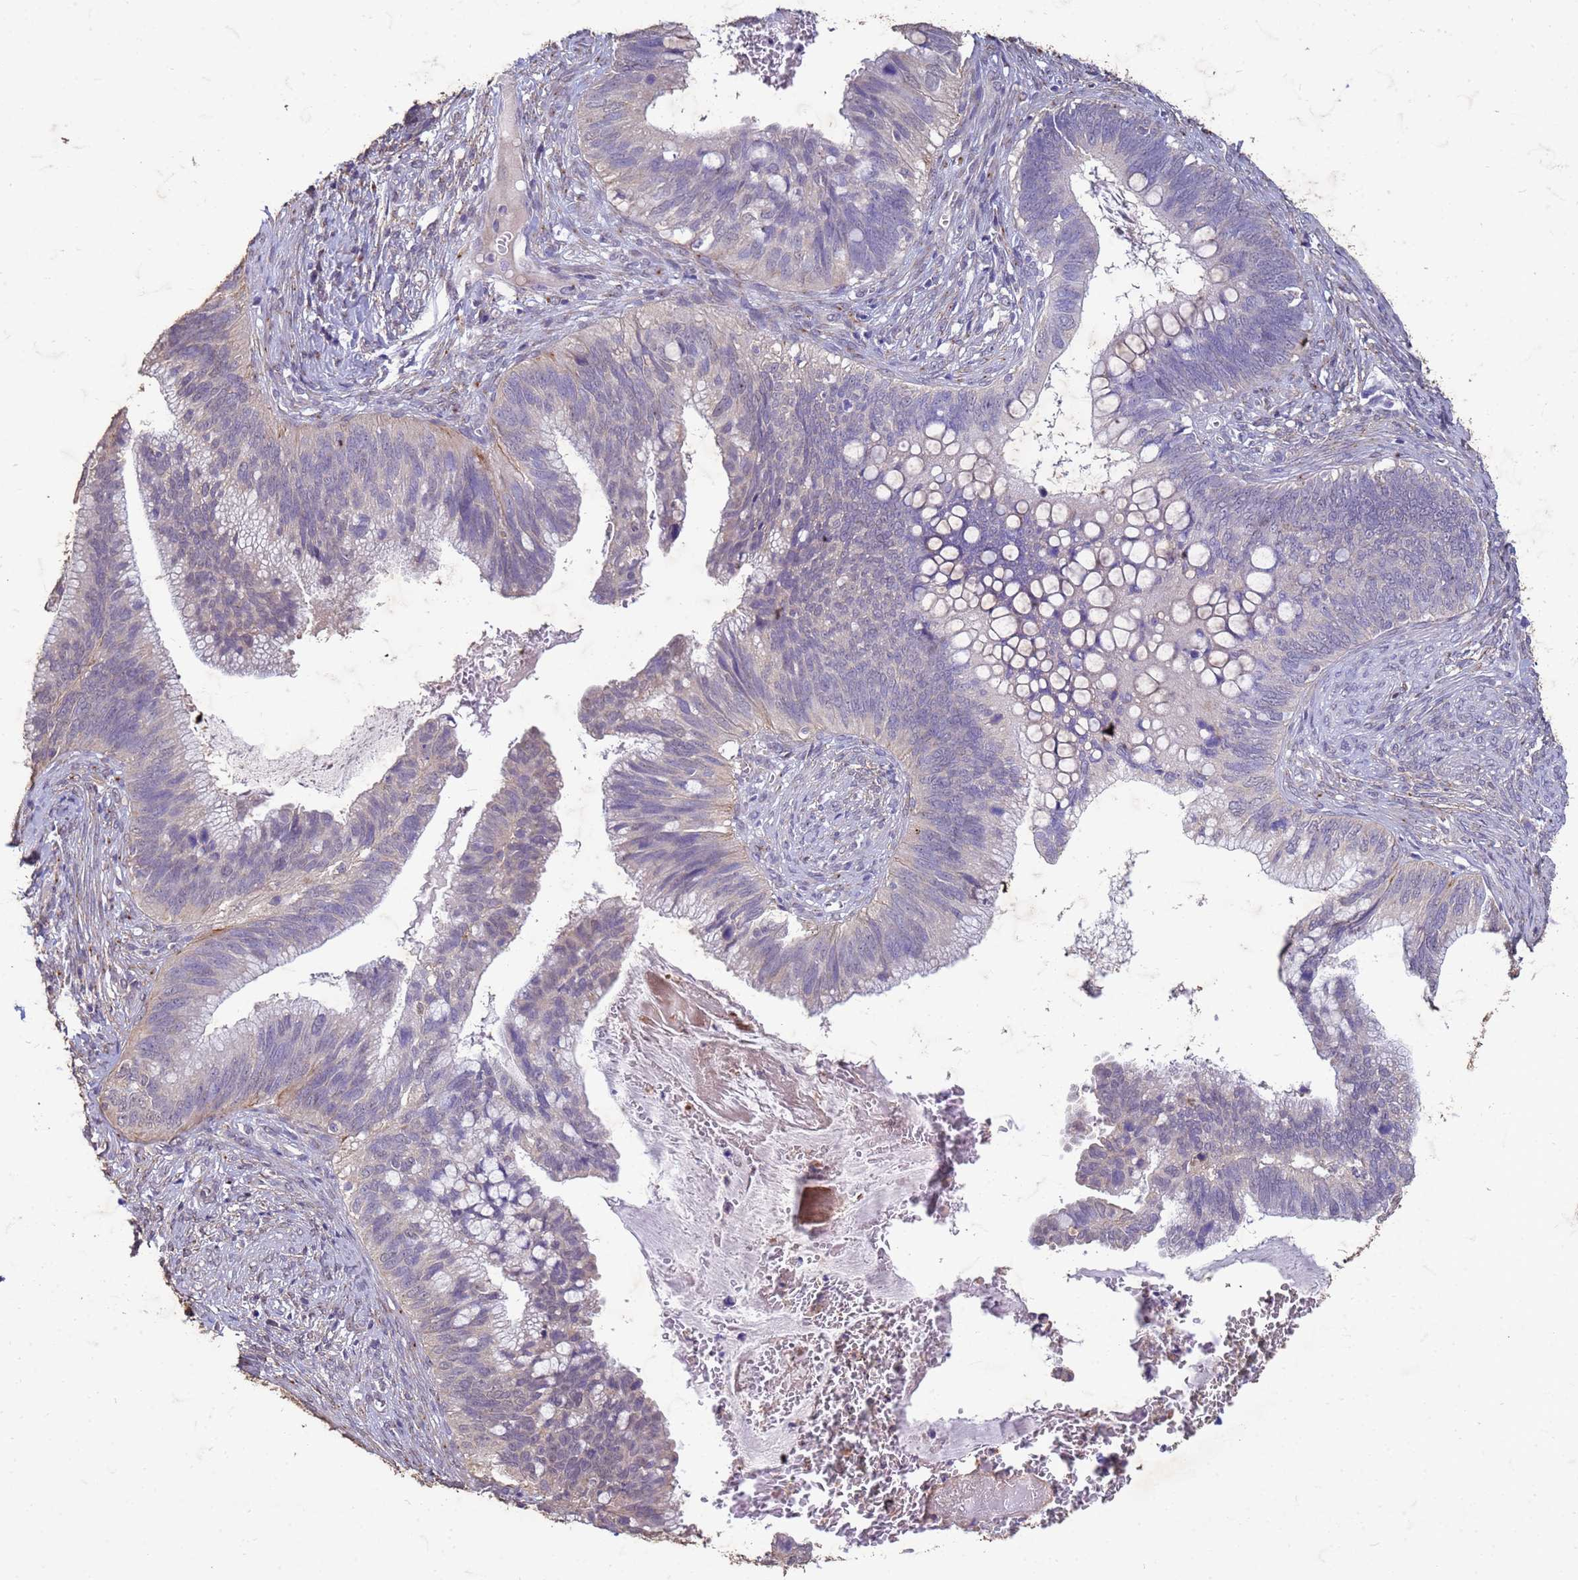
{"staining": {"intensity": "negative", "quantity": "none", "location": "none"}, "tissue": "cervical cancer", "cell_type": "Tumor cells", "image_type": "cancer", "snomed": [{"axis": "morphology", "description": "Adenocarcinoma, NOS"}, {"axis": "topography", "description": "Cervix"}], "caption": "An immunohistochemistry (IHC) photomicrograph of cervical cancer is shown. There is no staining in tumor cells of cervical cancer.", "gene": "SLC25A15", "patient": {"sex": "female", "age": 42}}